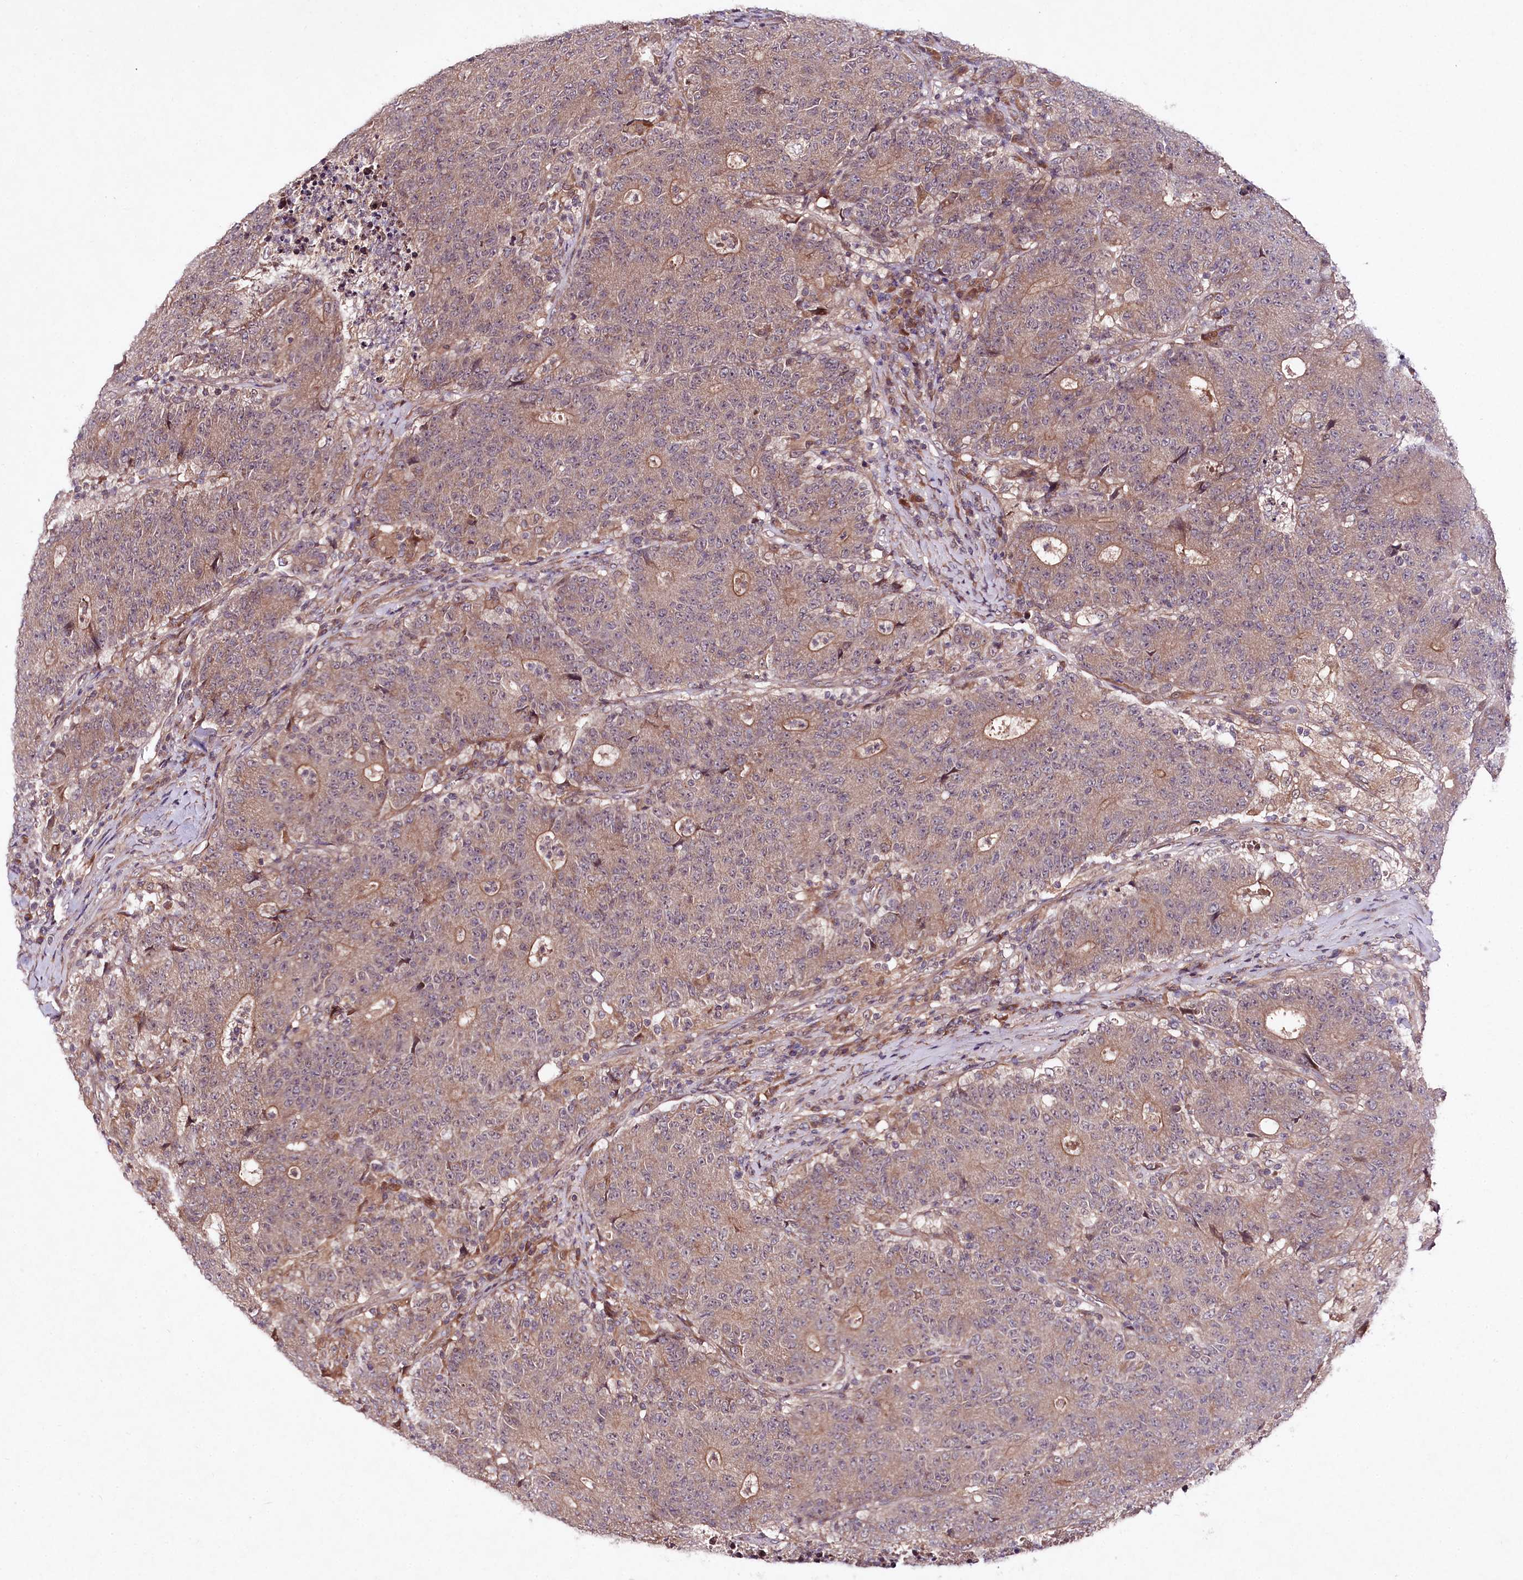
{"staining": {"intensity": "moderate", "quantity": ">75%", "location": "cytoplasmic/membranous"}, "tissue": "colorectal cancer", "cell_type": "Tumor cells", "image_type": "cancer", "snomed": [{"axis": "morphology", "description": "Adenocarcinoma, NOS"}, {"axis": "topography", "description": "Colon"}], "caption": "Colorectal cancer (adenocarcinoma) stained with IHC displays moderate cytoplasmic/membranous expression in about >75% of tumor cells.", "gene": "TNPO3", "patient": {"sex": "female", "age": 75}}